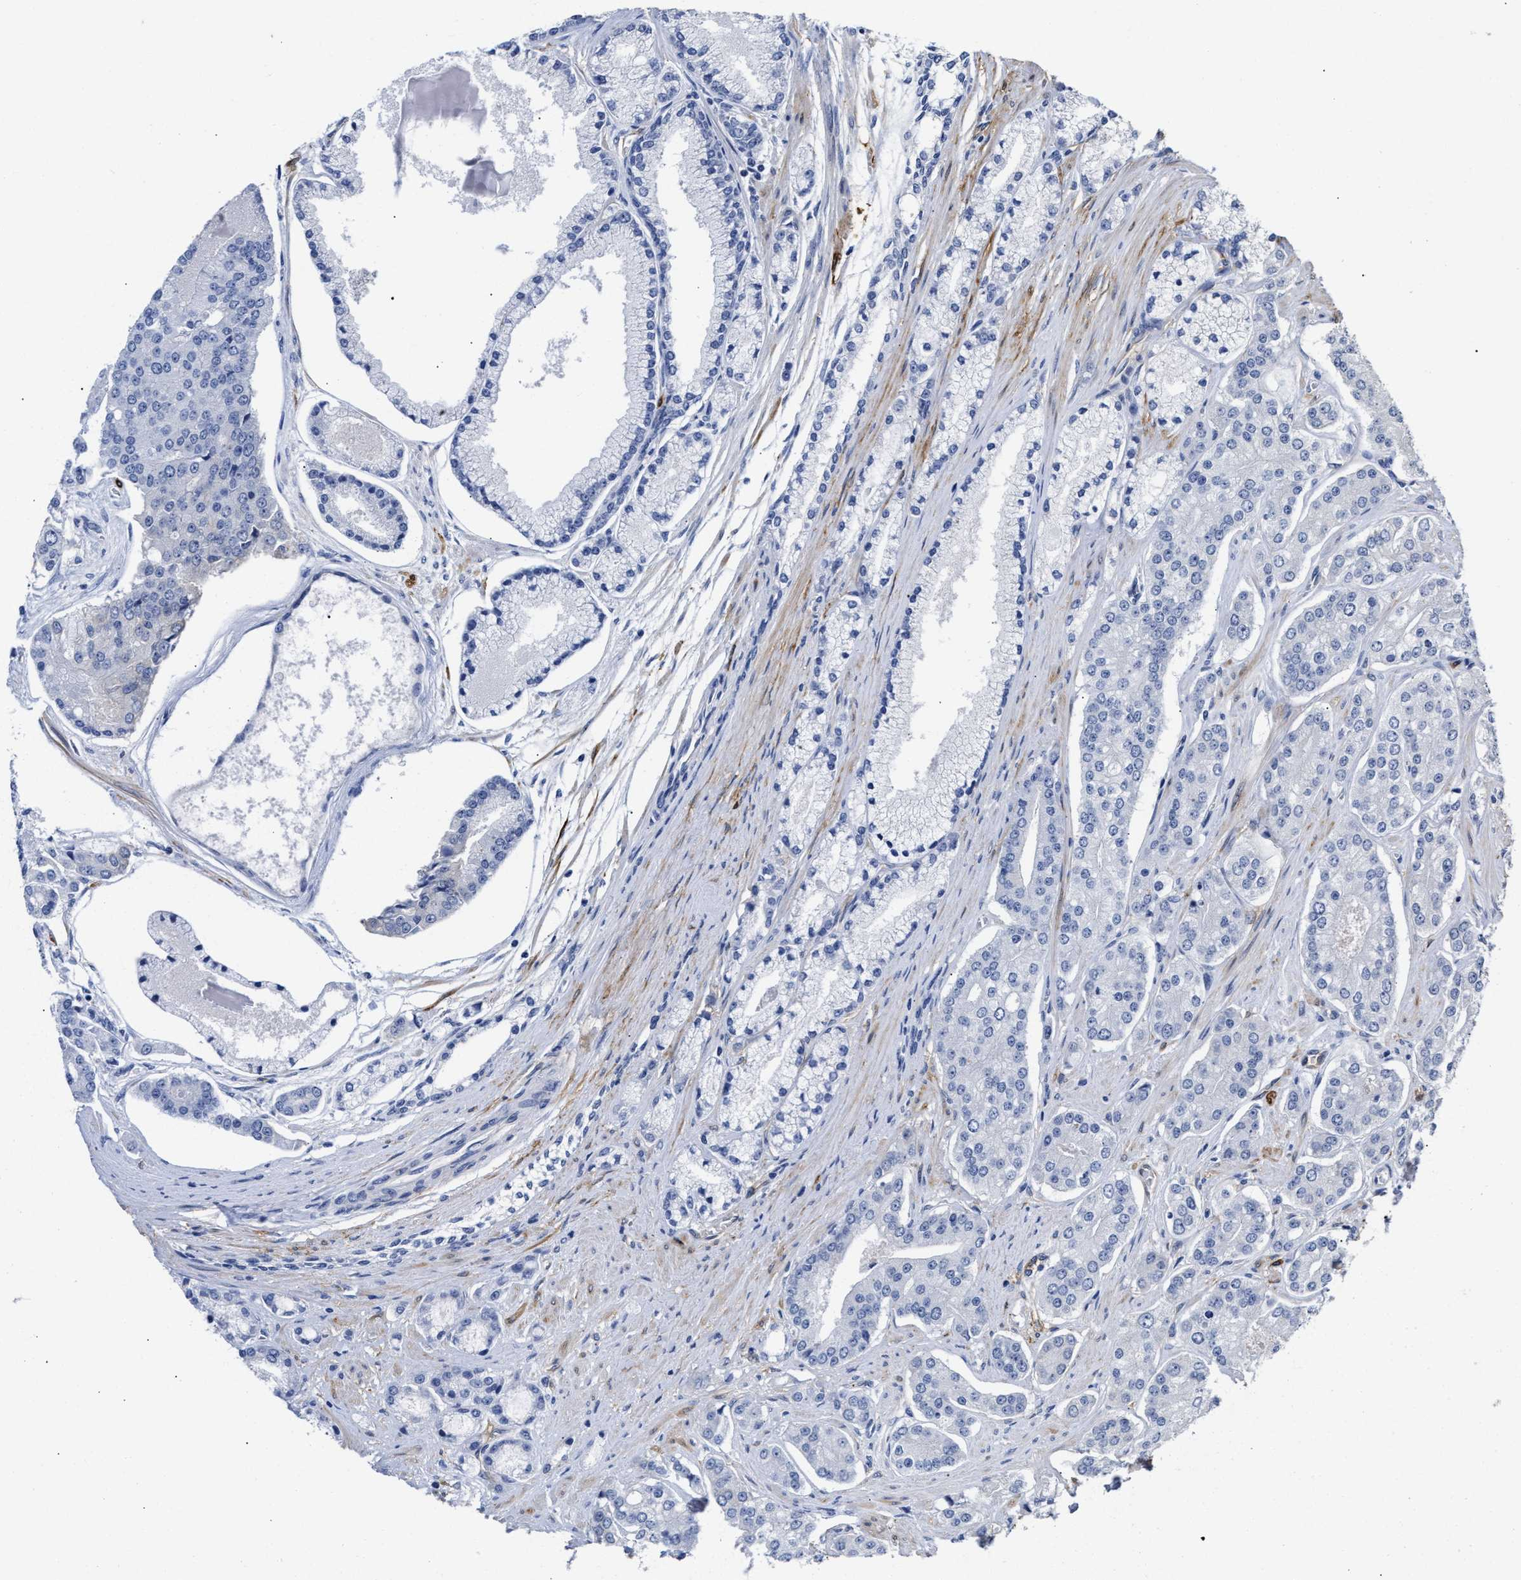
{"staining": {"intensity": "negative", "quantity": "none", "location": "none"}, "tissue": "prostate cancer", "cell_type": "Tumor cells", "image_type": "cancer", "snomed": [{"axis": "morphology", "description": "Adenocarcinoma, High grade"}, {"axis": "topography", "description": "Prostate"}], "caption": "High magnification brightfield microscopy of prostate cancer stained with DAB (brown) and counterstained with hematoxylin (blue): tumor cells show no significant positivity. (DAB immunohistochemistry, high magnification).", "gene": "AHNAK2", "patient": {"sex": "male", "age": 71}}